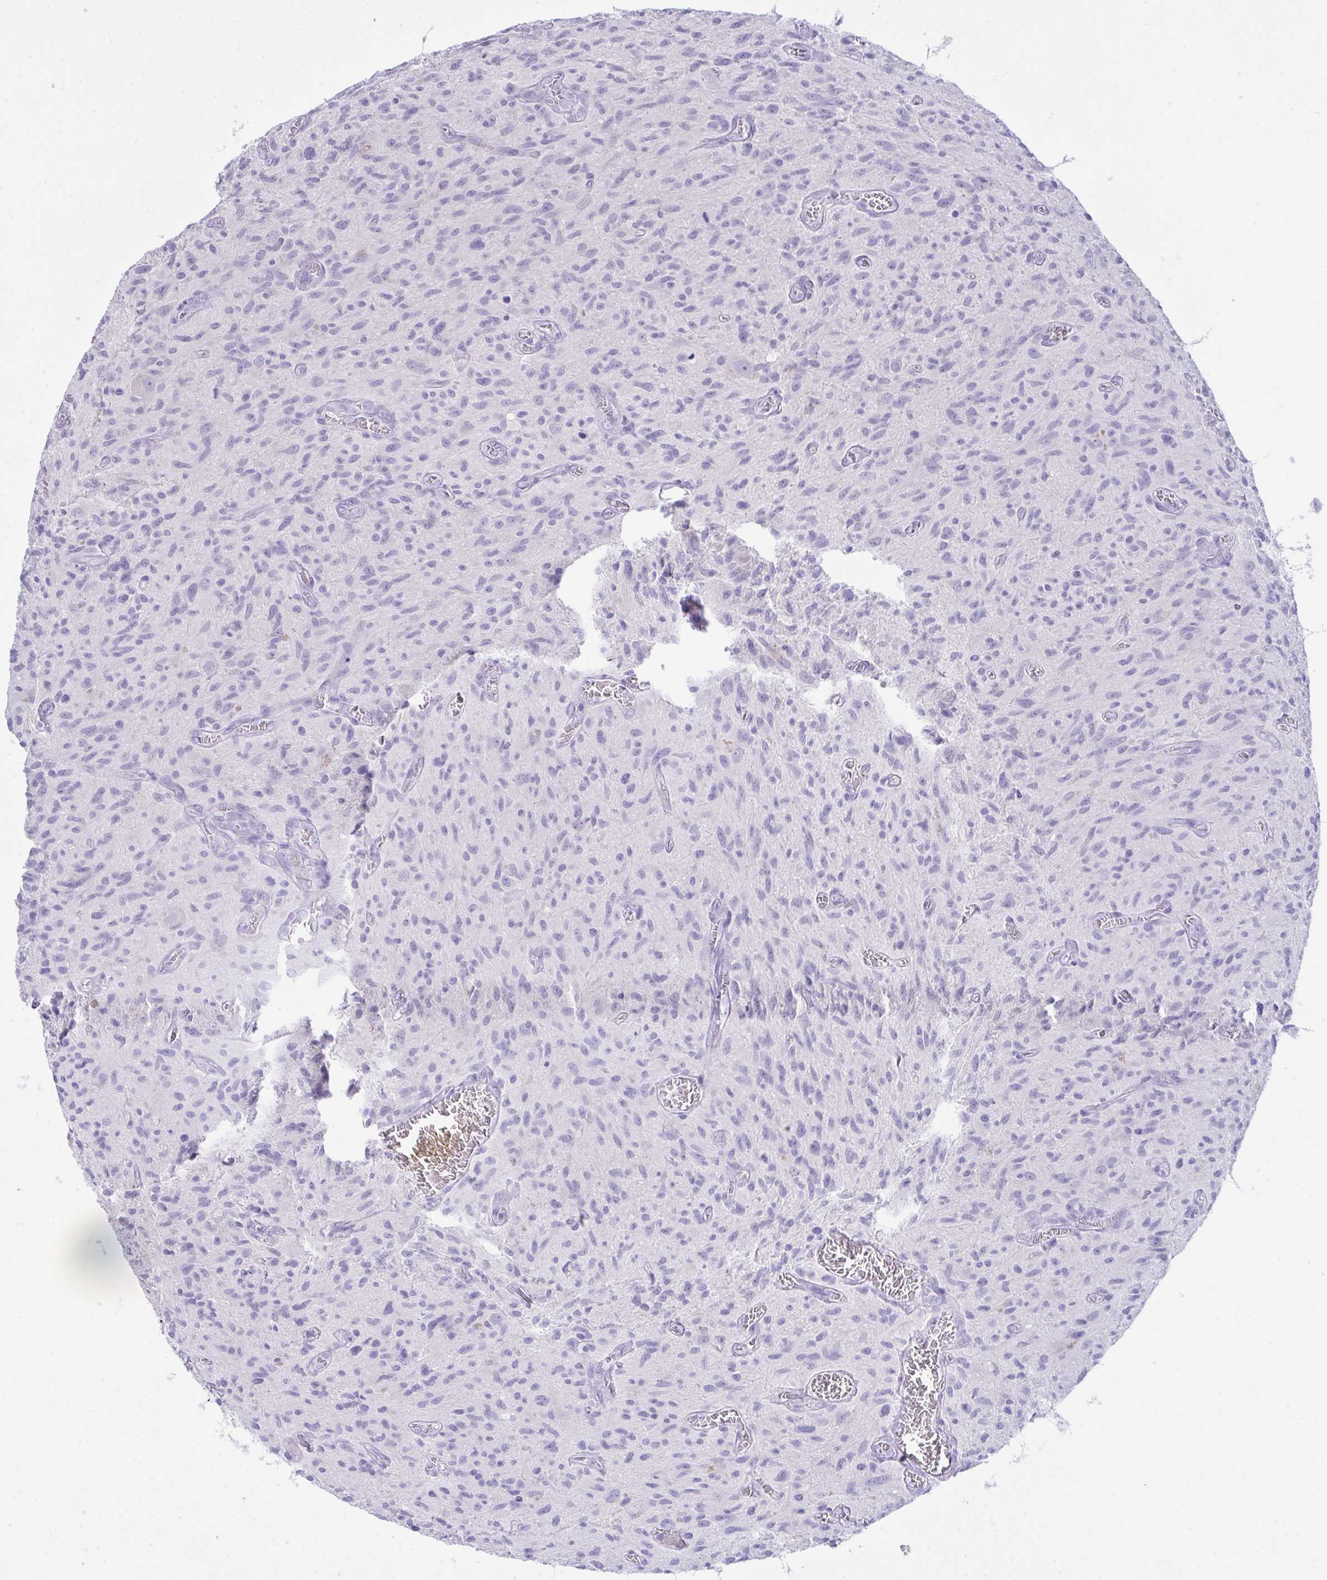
{"staining": {"intensity": "negative", "quantity": "none", "location": "none"}, "tissue": "glioma", "cell_type": "Tumor cells", "image_type": "cancer", "snomed": [{"axis": "morphology", "description": "Glioma, malignant, High grade"}, {"axis": "topography", "description": "Brain"}], "caption": "Glioma was stained to show a protein in brown. There is no significant expression in tumor cells. (Stains: DAB immunohistochemistry with hematoxylin counter stain, Microscopy: brightfield microscopy at high magnification).", "gene": "GLB1L2", "patient": {"sex": "male", "age": 75}}